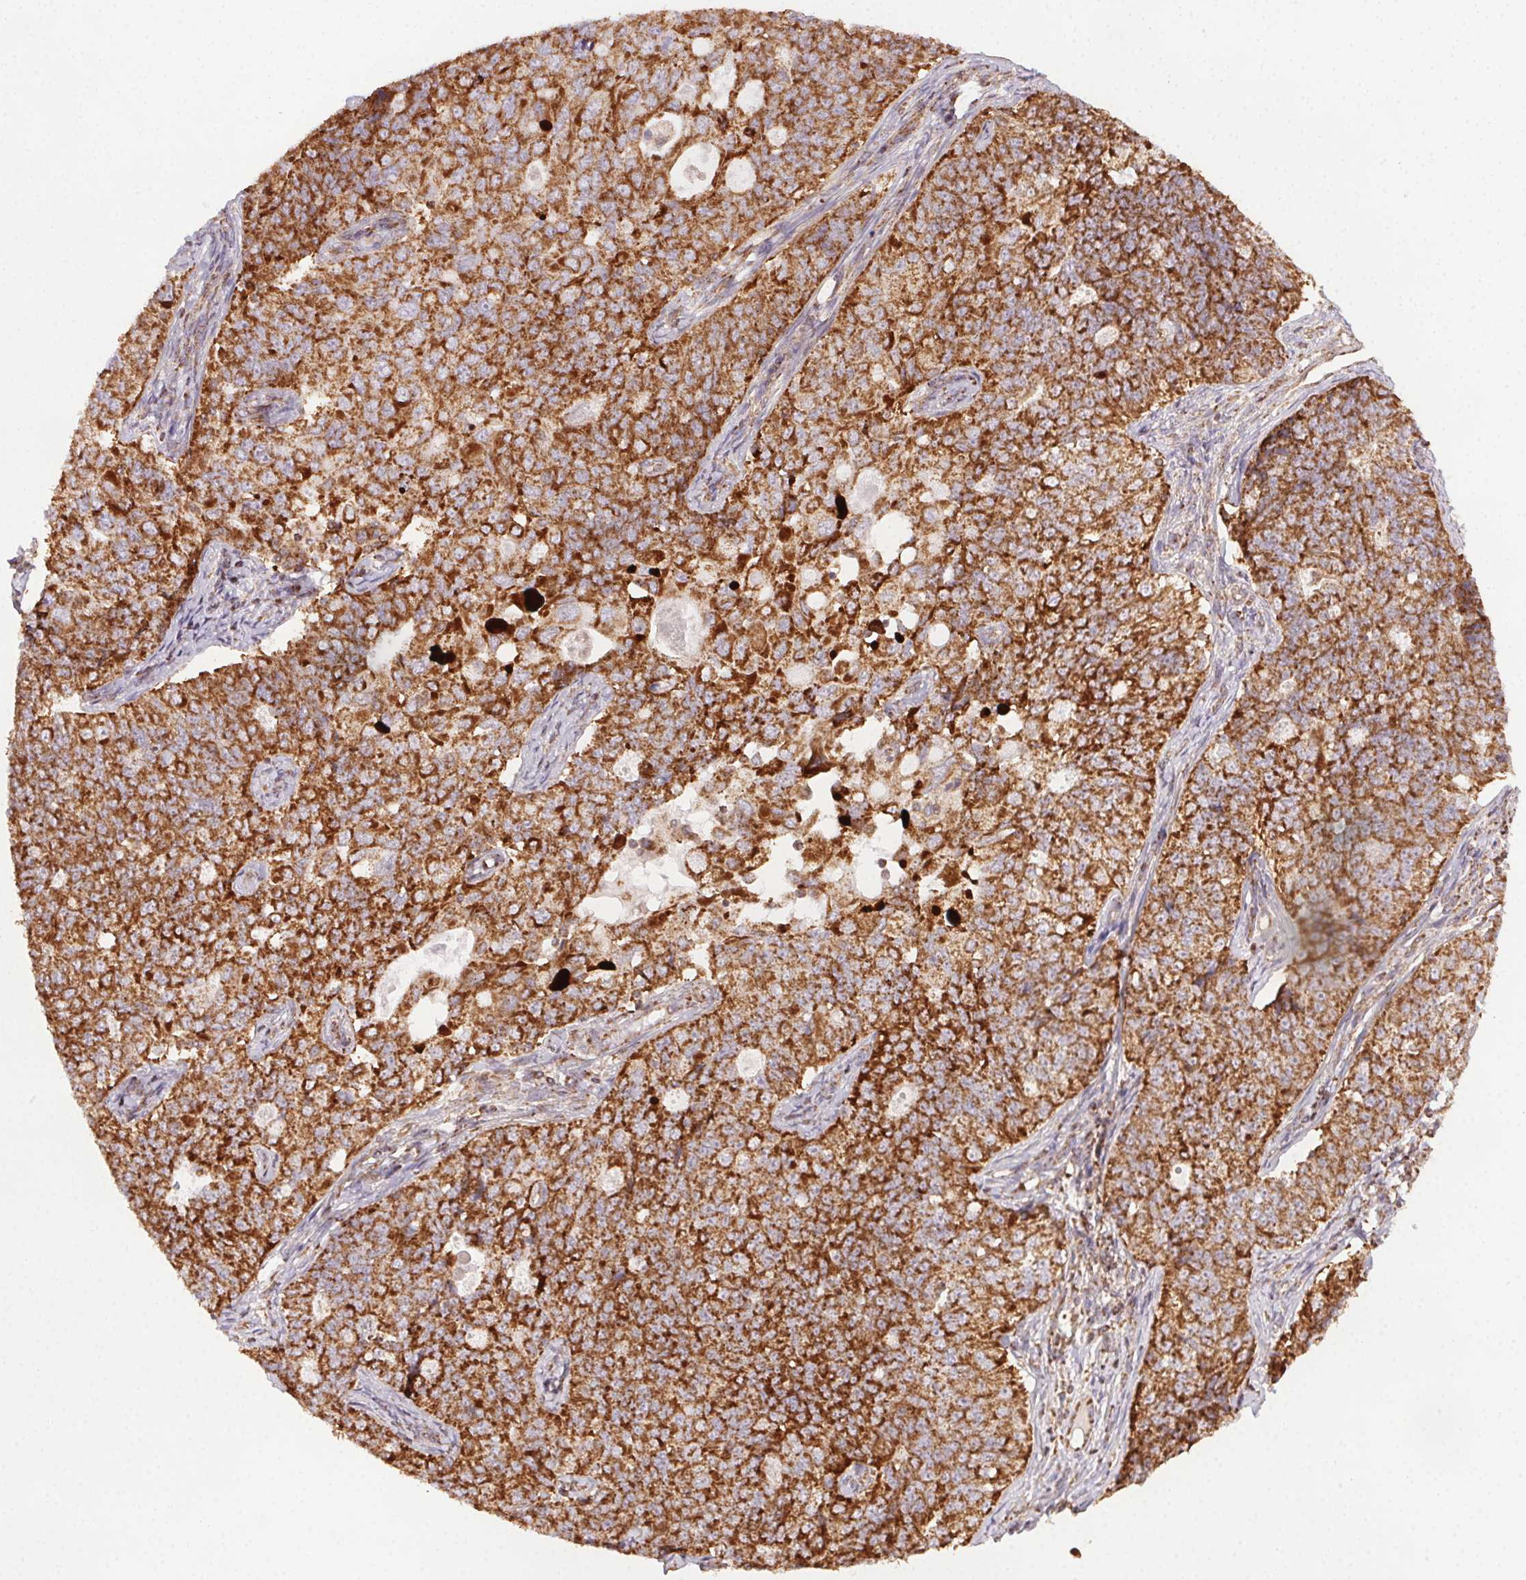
{"staining": {"intensity": "strong", "quantity": ">75%", "location": "cytoplasmic/membranous"}, "tissue": "endometrial cancer", "cell_type": "Tumor cells", "image_type": "cancer", "snomed": [{"axis": "morphology", "description": "Adenocarcinoma, NOS"}, {"axis": "topography", "description": "Endometrium"}], "caption": "Endometrial adenocarcinoma stained for a protein reveals strong cytoplasmic/membranous positivity in tumor cells.", "gene": "CLPB", "patient": {"sex": "female", "age": 43}}